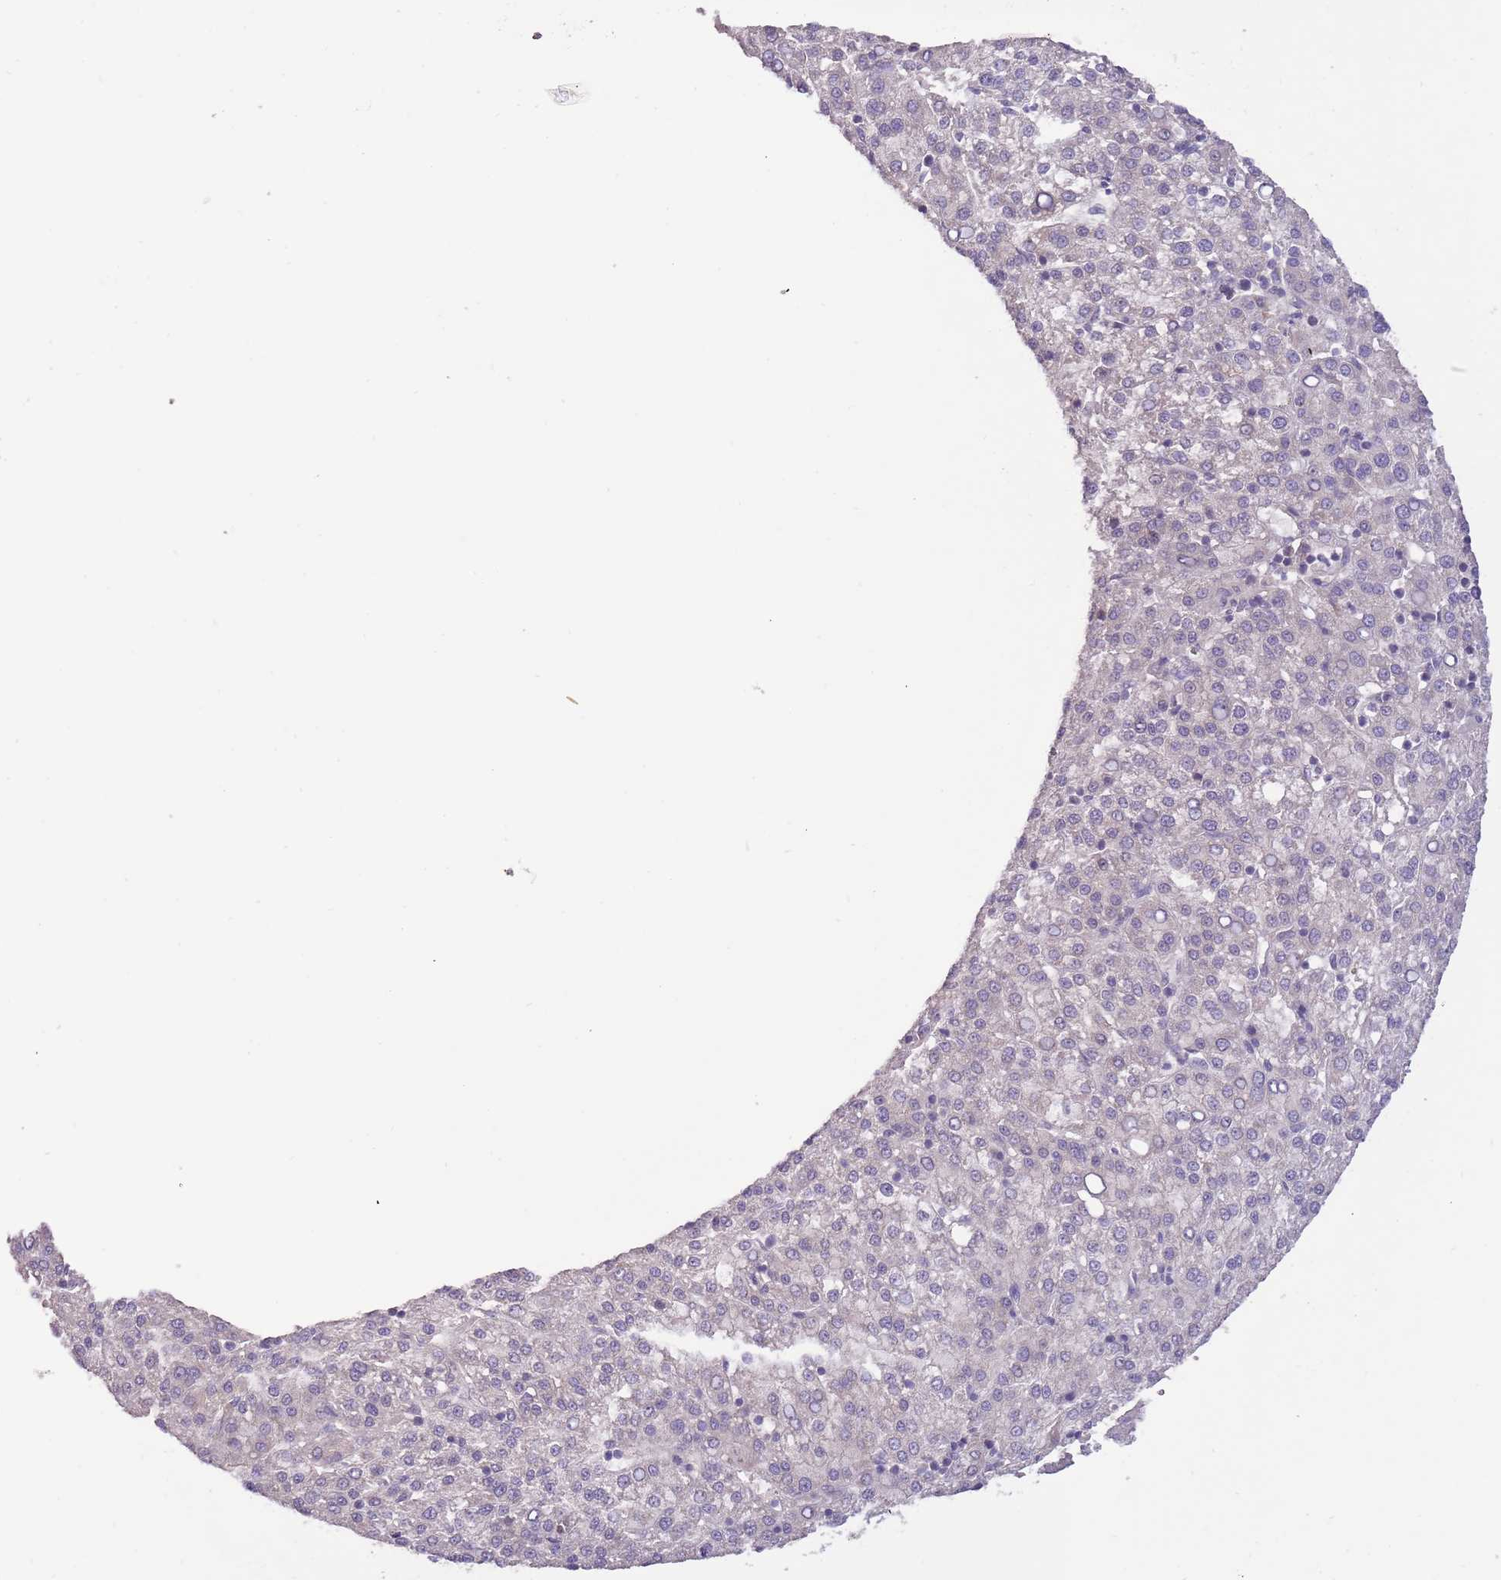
{"staining": {"intensity": "negative", "quantity": "none", "location": "none"}, "tissue": "liver cancer", "cell_type": "Tumor cells", "image_type": "cancer", "snomed": [{"axis": "morphology", "description": "Carcinoma, Hepatocellular, NOS"}, {"axis": "topography", "description": "Liver"}], "caption": "Tumor cells show no significant protein expression in hepatocellular carcinoma (liver).", "gene": "SHROOM3", "patient": {"sex": "female", "age": 58}}